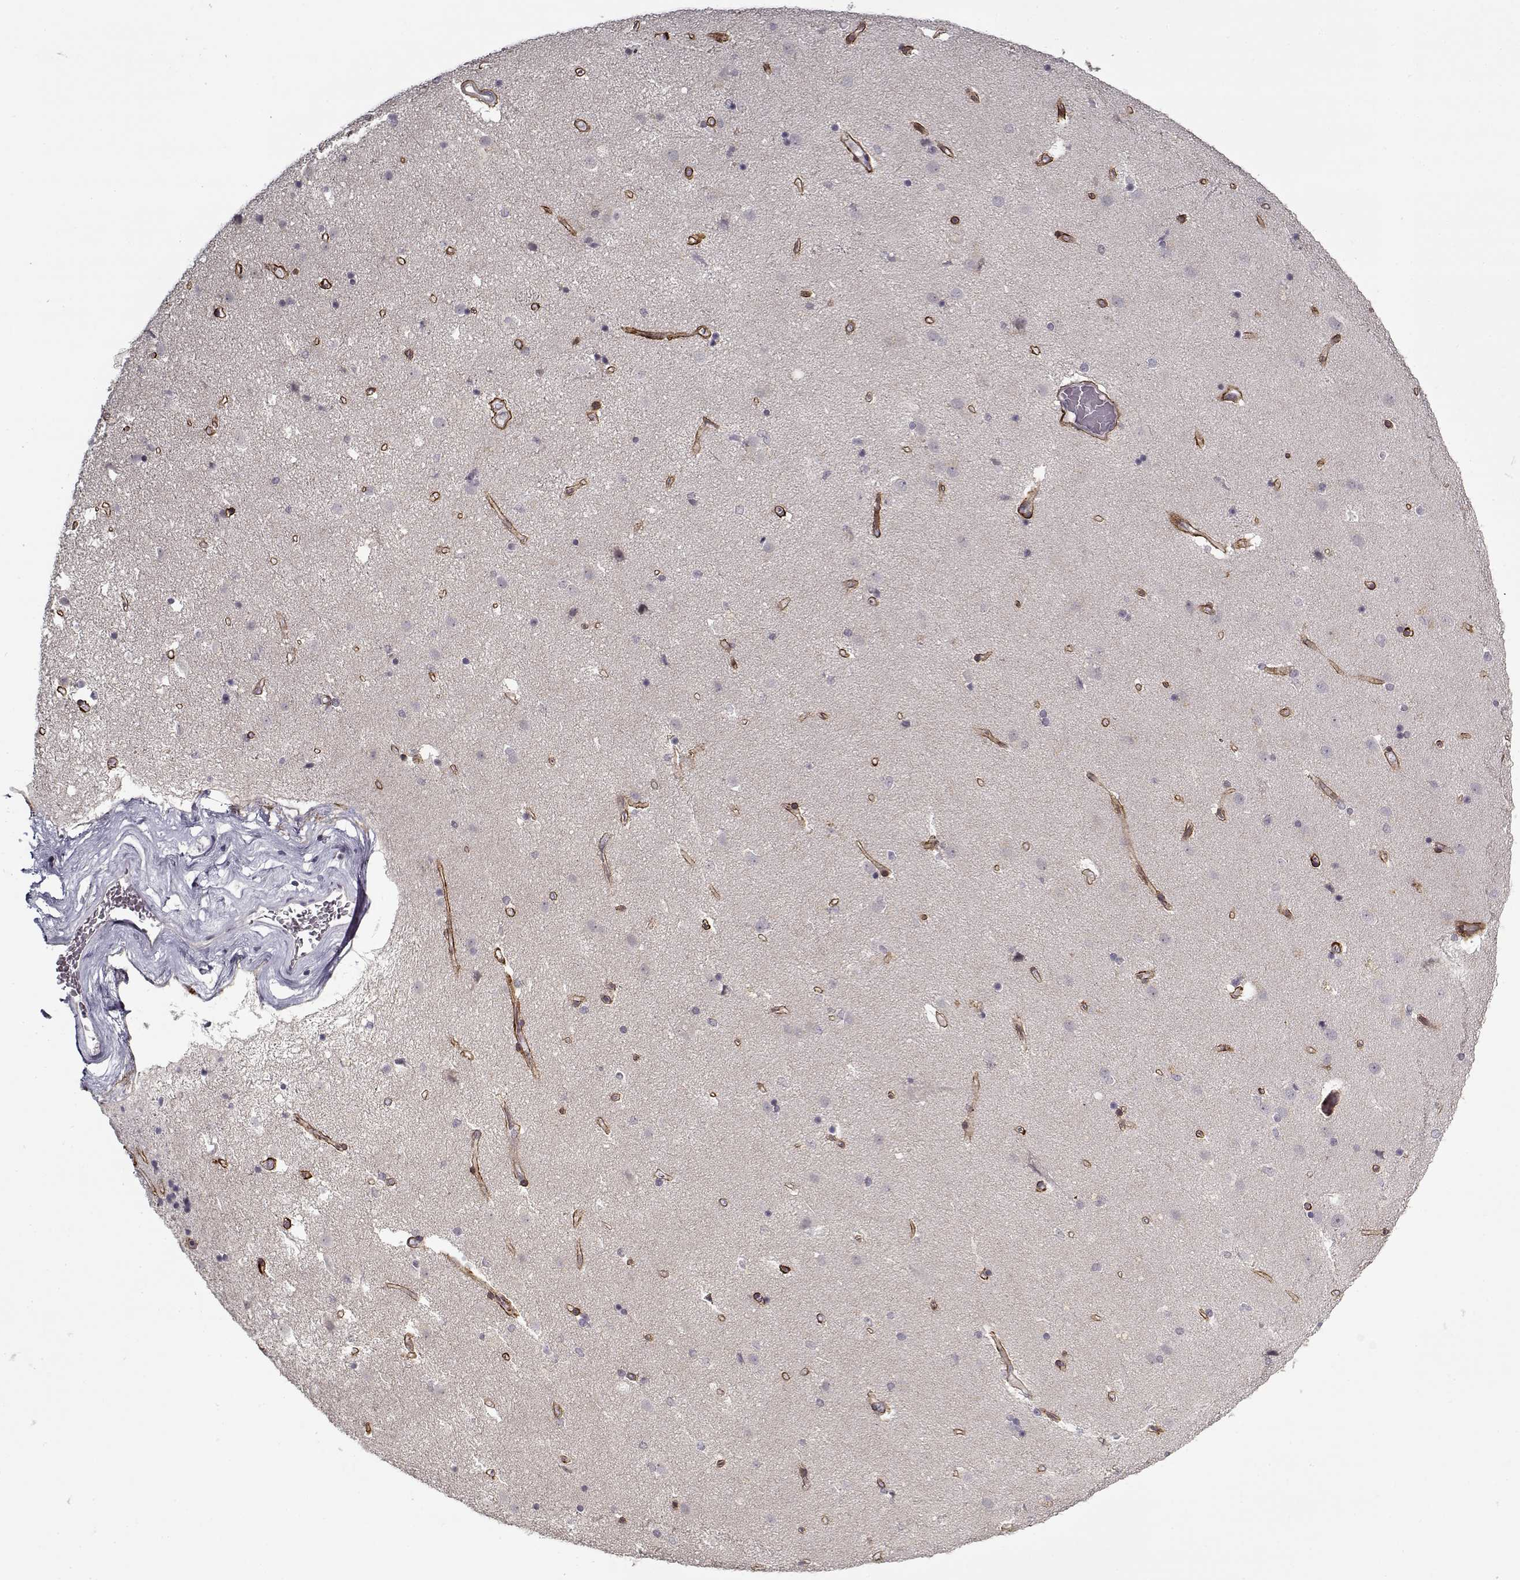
{"staining": {"intensity": "negative", "quantity": "none", "location": "none"}, "tissue": "caudate", "cell_type": "Glial cells", "image_type": "normal", "snomed": [{"axis": "morphology", "description": "Normal tissue, NOS"}, {"axis": "topography", "description": "Lateral ventricle wall"}], "caption": "This is an immunohistochemistry (IHC) photomicrograph of benign human caudate. There is no positivity in glial cells.", "gene": "LAMA2", "patient": {"sex": "female", "age": 71}}